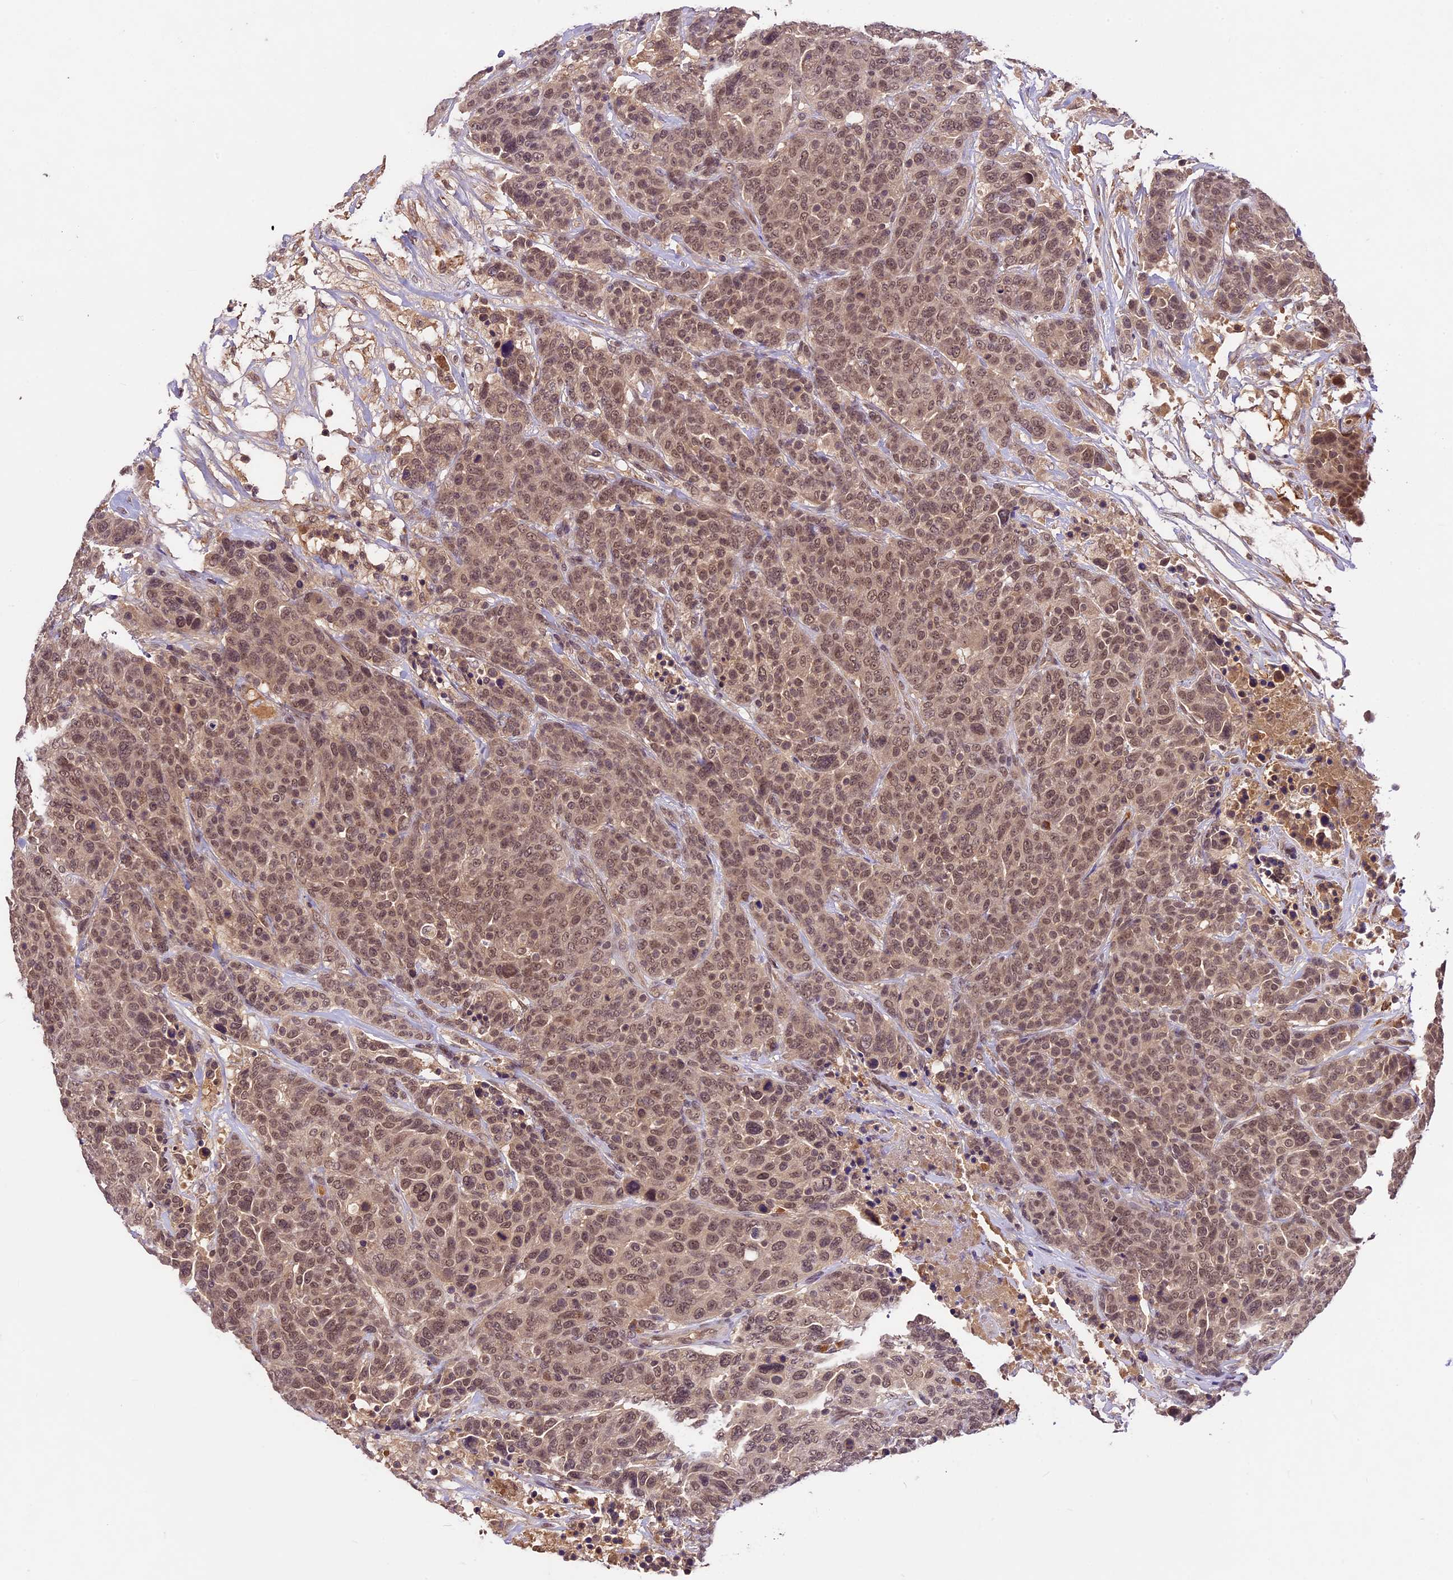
{"staining": {"intensity": "moderate", "quantity": ">75%", "location": "nuclear"}, "tissue": "breast cancer", "cell_type": "Tumor cells", "image_type": "cancer", "snomed": [{"axis": "morphology", "description": "Duct carcinoma"}, {"axis": "topography", "description": "Breast"}], "caption": "Immunohistochemical staining of human breast cancer shows medium levels of moderate nuclear positivity in about >75% of tumor cells.", "gene": "ATP10A", "patient": {"sex": "female", "age": 37}}